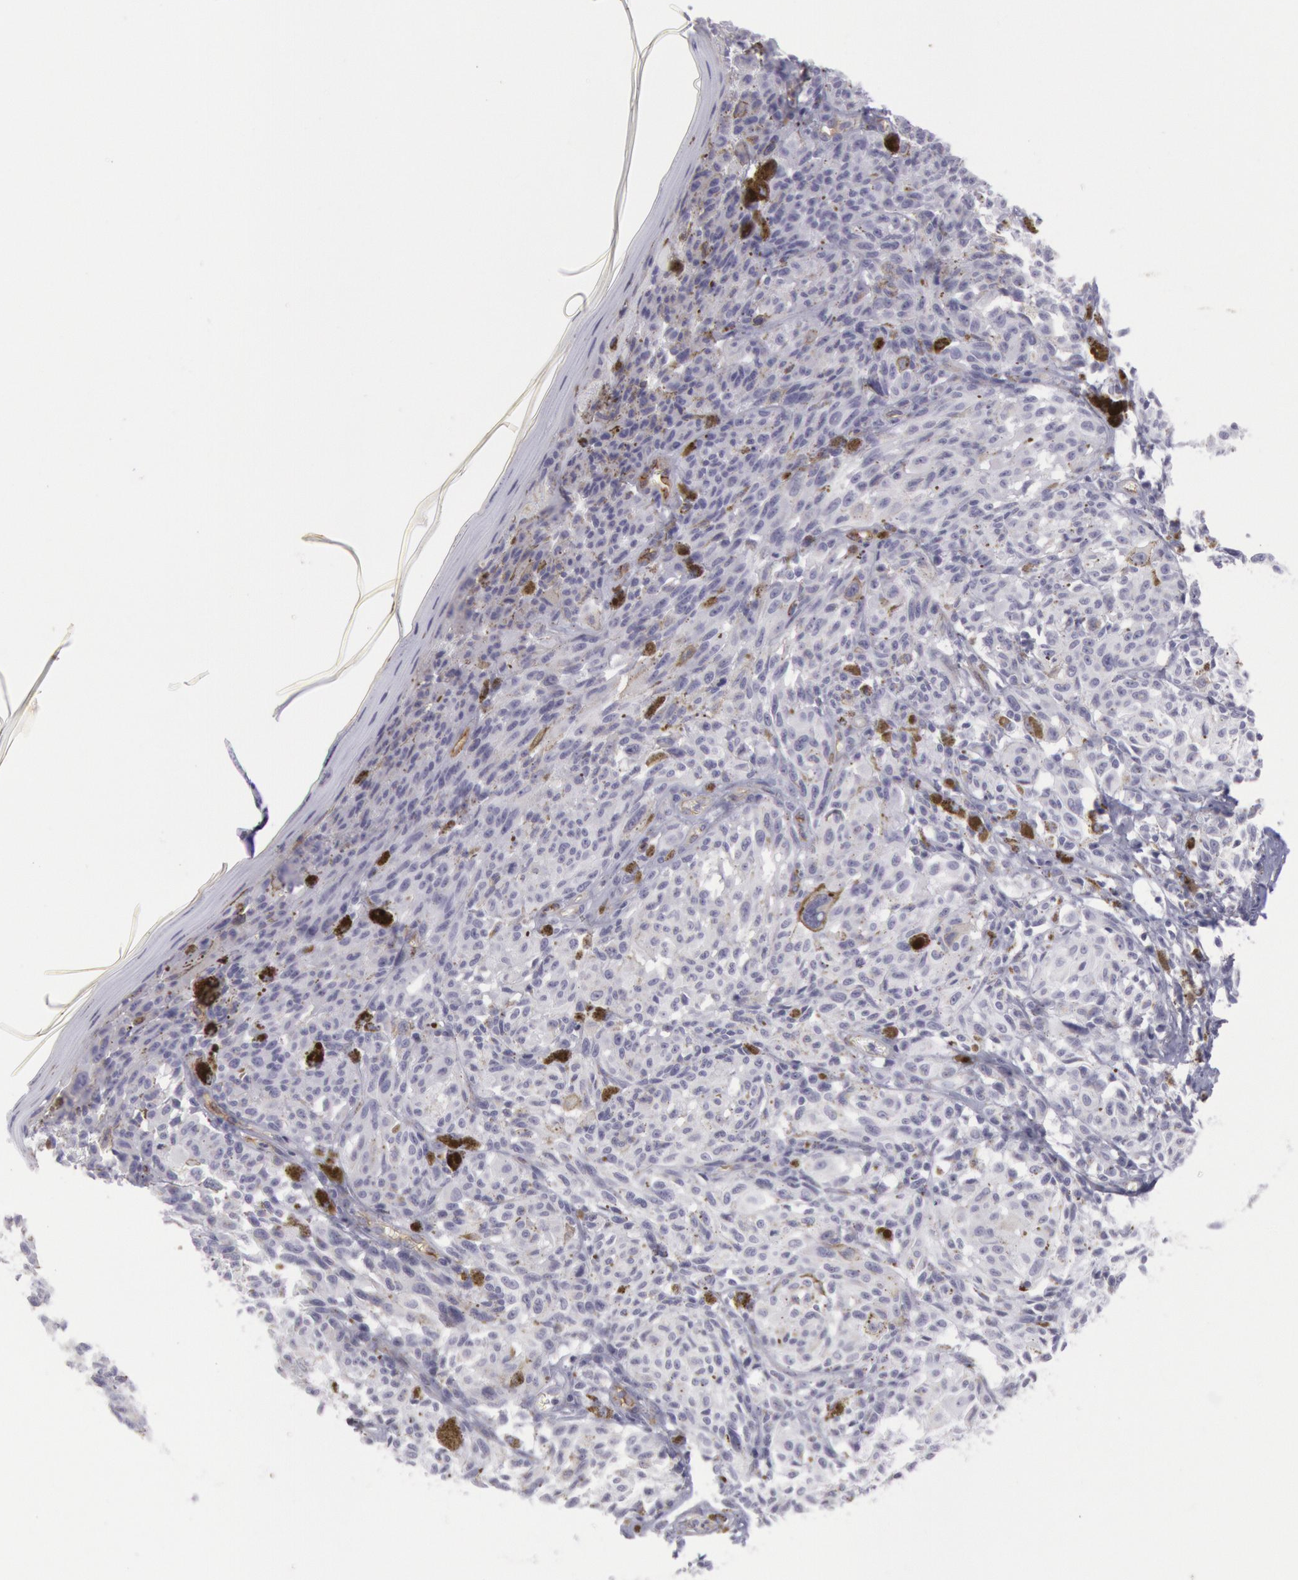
{"staining": {"intensity": "negative", "quantity": "none", "location": "none"}, "tissue": "melanoma", "cell_type": "Tumor cells", "image_type": "cancer", "snomed": [{"axis": "morphology", "description": "Malignant melanoma, NOS"}, {"axis": "topography", "description": "Skin"}], "caption": "Immunohistochemistry (IHC) histopathology image of neoplastic tissue: malignant melanoma stained with DAB (3,3'-diaminobenzidine) reveals no significant protein staining in tumor cells. (Immunohistochemistry (IHC), brightfield microscopy, high magnification).", "gene": "CDH13", "patient": {"sex": "female", "age": 72}}